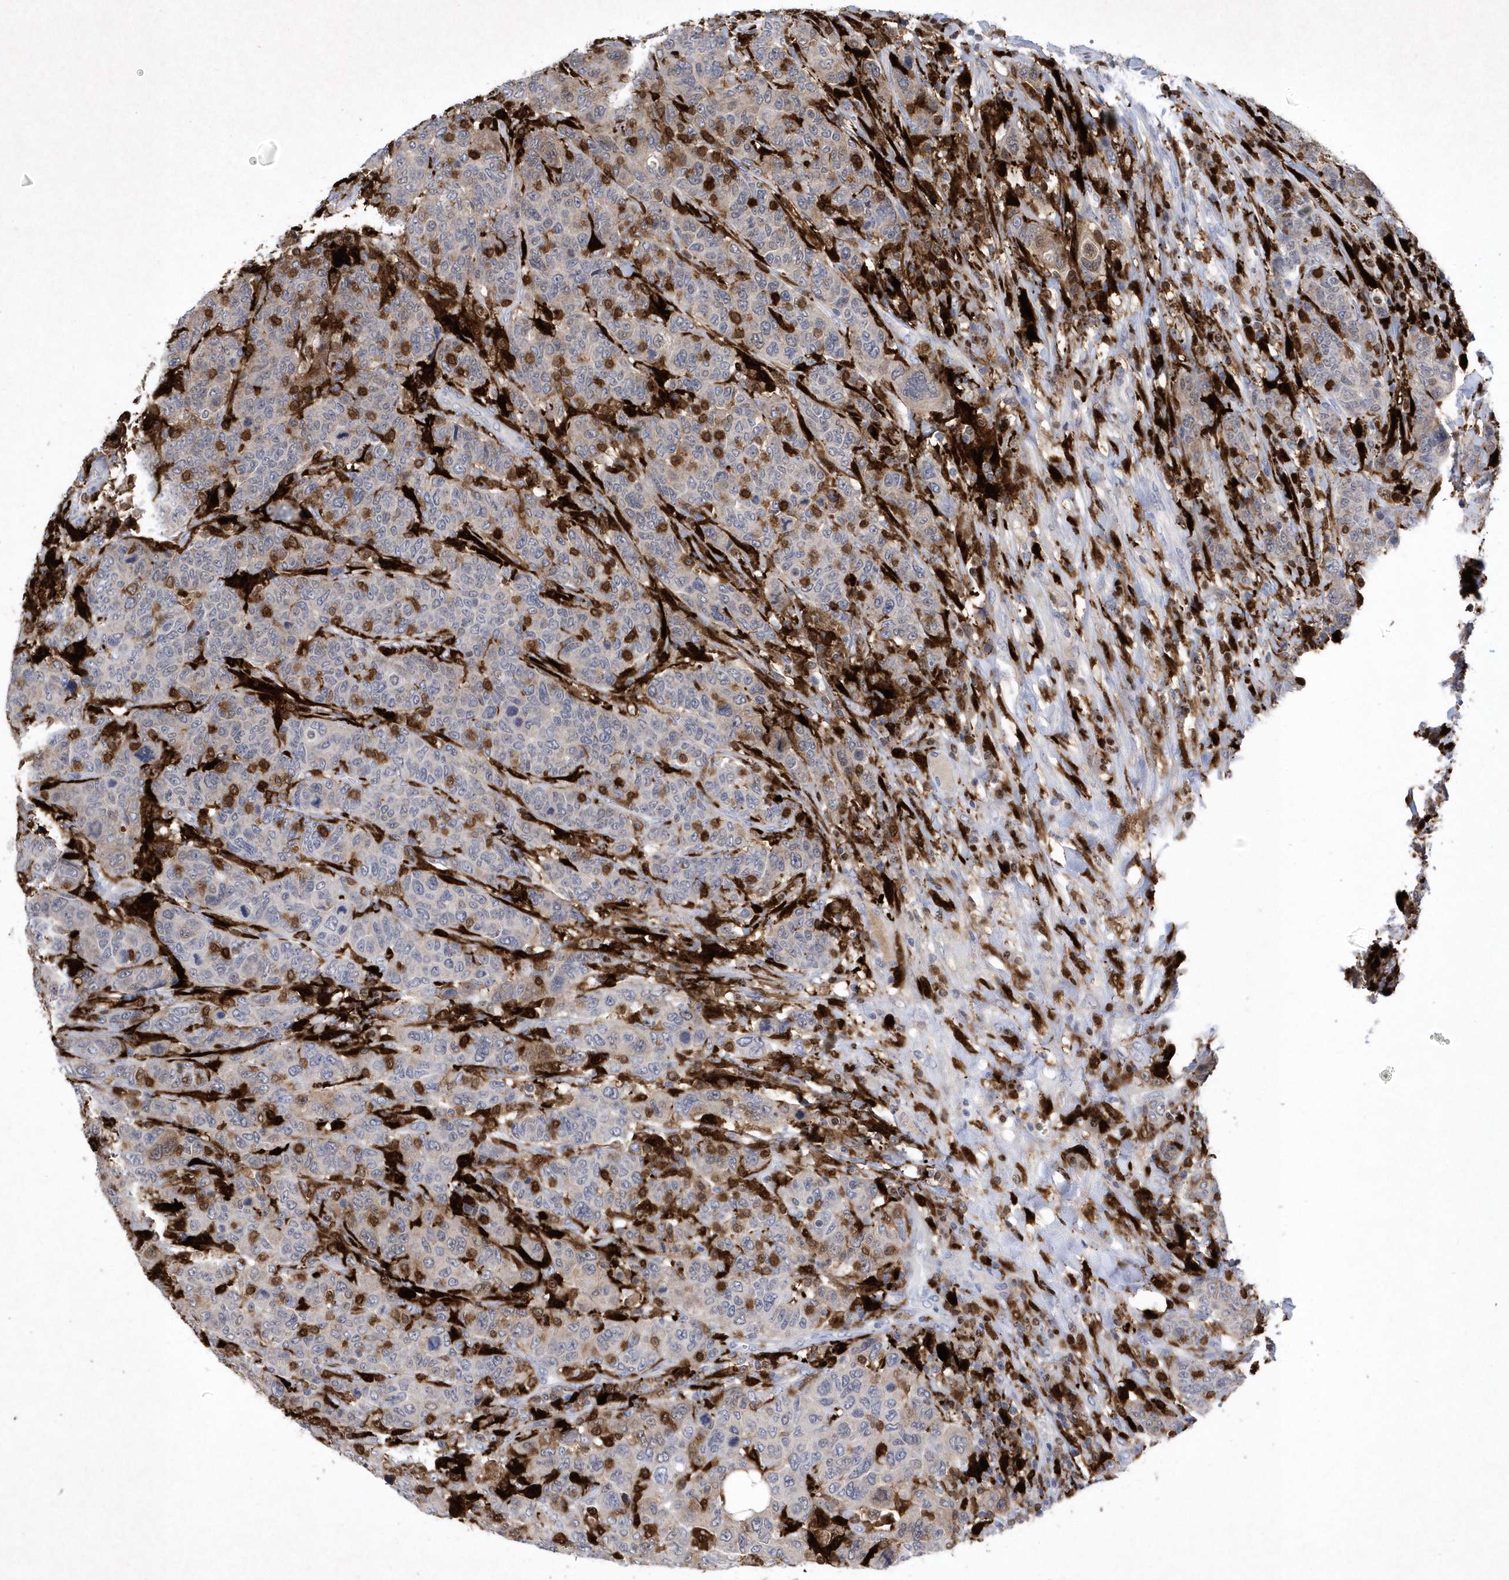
{"staining": {"intensity": "weak", "quantity": "<25%", "location": "cytoplasmic/membranous"}, "tissue": "breast cancer", "cell_type": "Tumor cells", "image_type": "cancer", "snomed": [{"axis": "morphology", "description": "Duct carcinoma"}, {"axis": "topography", "description": "Breast"}], "caption": "Human breast infiltrating ductal carcinoma stained for a protein using immunohistochemistry exhibits no positivity in tumor cells.", "gene": "BHLHA15", "patient": {"sex": "female", "age": 37}}